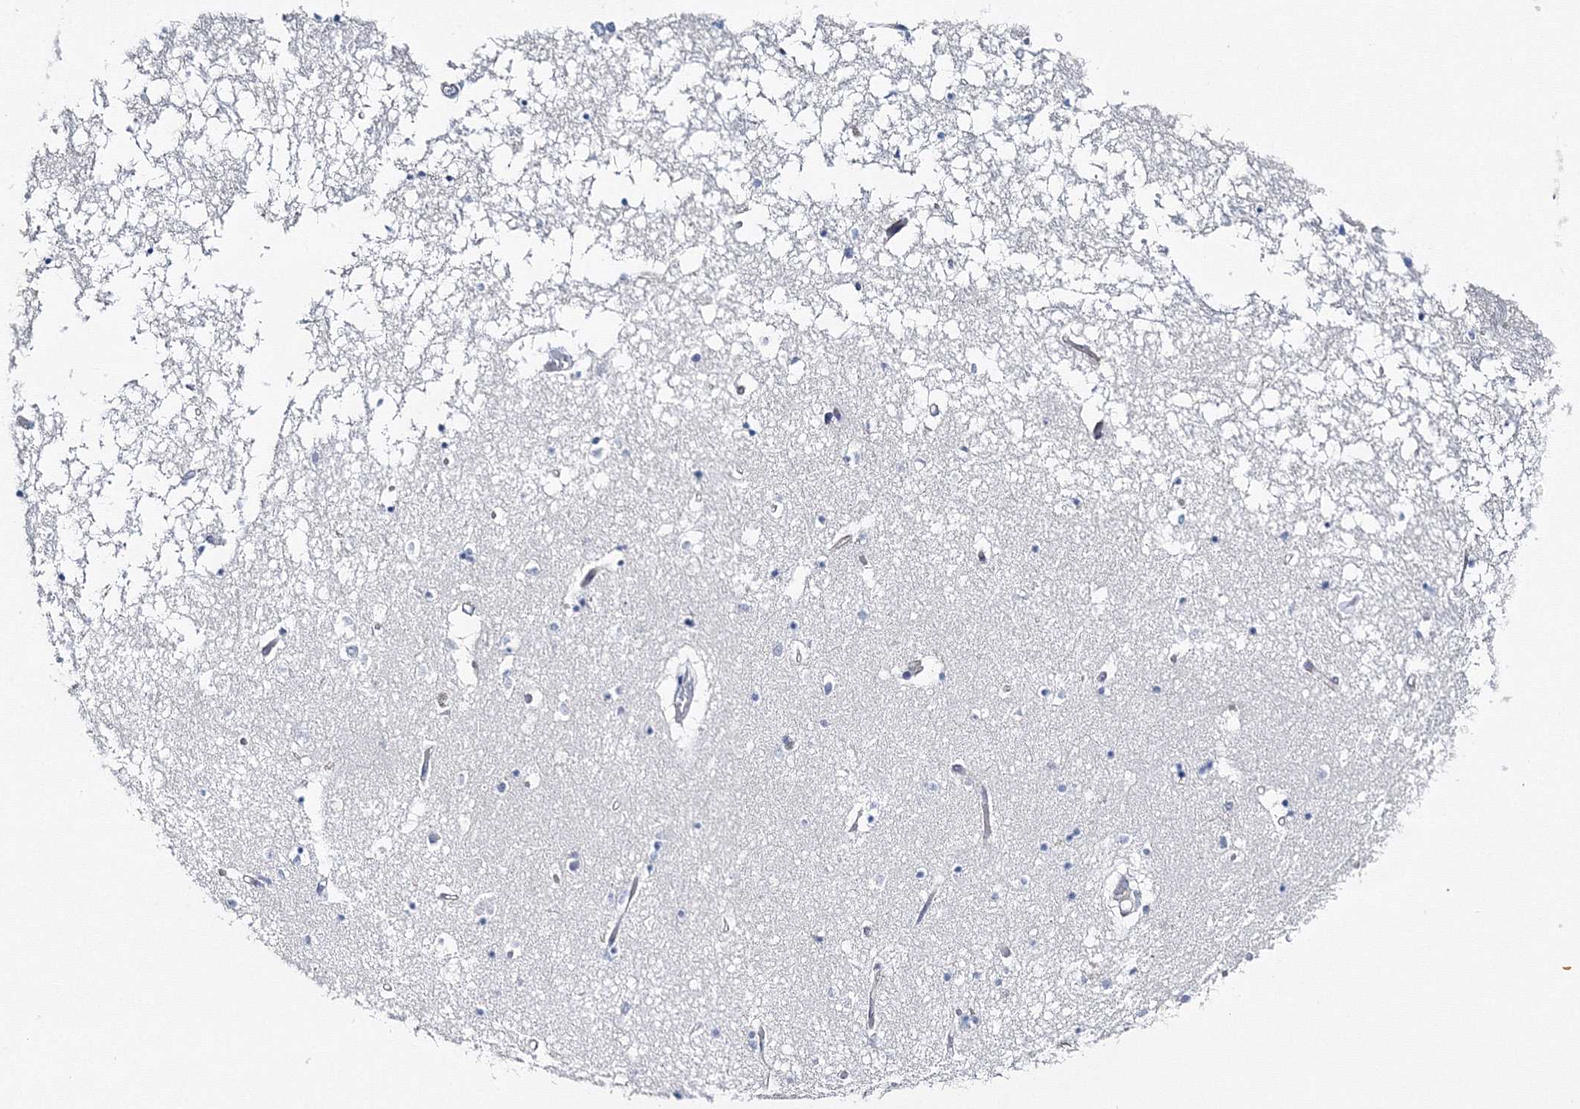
{"staining": {"intensity": "negative", "quantity": "none", "location": "none"}, "tissue": "hippocampus", "cell_type": "Glial cells", "image_type": "normal", "snomed": [{"axis": "morphology", "description": "Normal tissue, NOS"}, {"axis": "topography", "description": "Hippocampus"}], "caption": "Immunohistochemistry (IHC) photomicrograph of normal hippocampus: human hippocampus stained with DAB (3,3'-diaminobenzidine) displays no significant protein expression in glial cells.", "gene": "GCKR", "patient": {"sex": "male", "age": 70}}